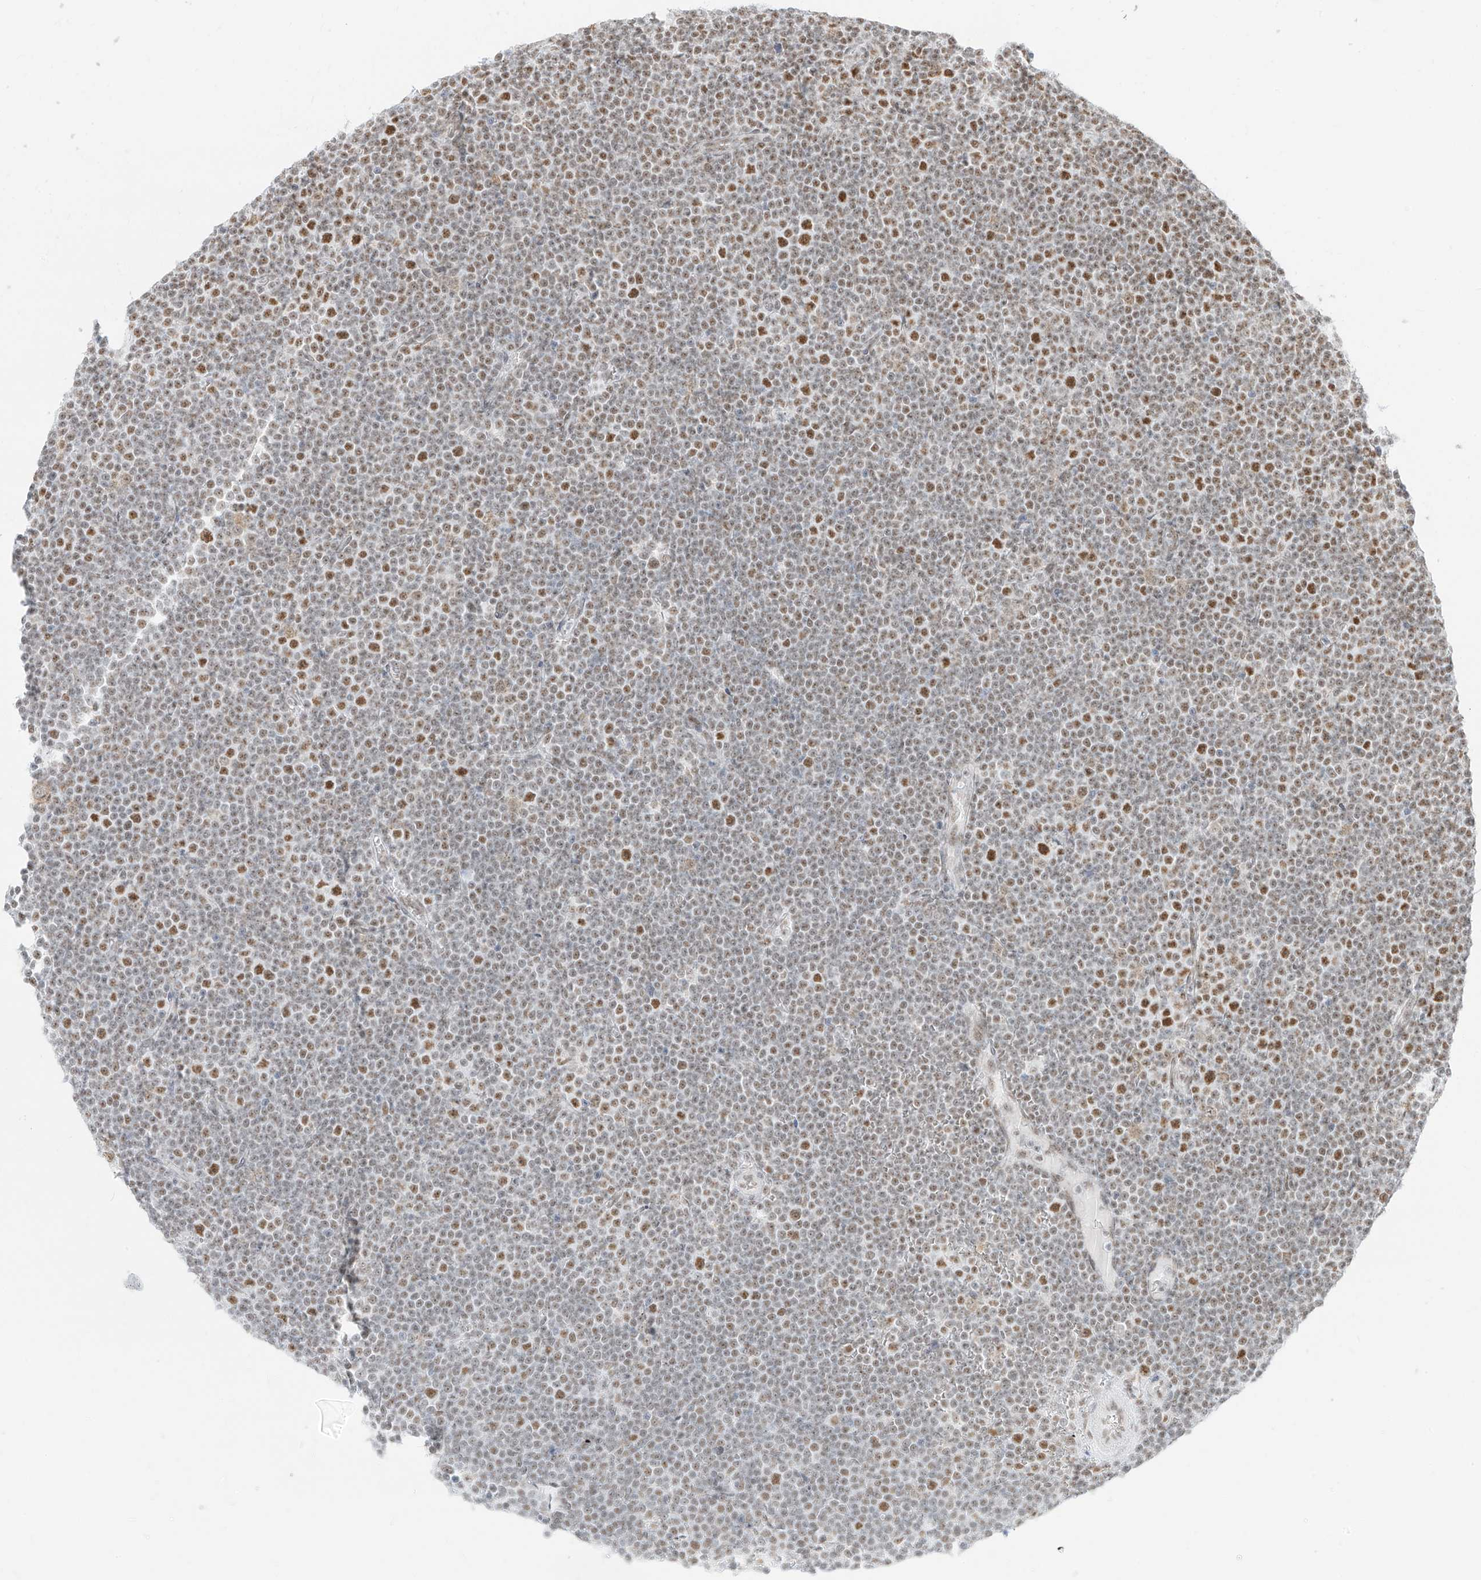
{"staining": {"intensity": "moderate", "quantity": "25%-75%", "location": "nuclear"}, "tissue": "lymphoma", "cell_type": "Tumor cells", "image_type": "cancer", "snomed": [{"axis": "morphology", "description": "Malignant lymphoma, non-Hodgkin's type, Low grade"}, {"axis": "topography", "description": "Lymph node"}], "caption": "Tumor cells reveal moderate nuclear expression in approximately 25%-75% of cells in lymphoma. (Stains: DAB in brown, nuclei in blue, Microscopy: brightfield microscopy at high magnification).", "gene": "SUPT5H", "patient": {"sex": "female", "age": 67}}